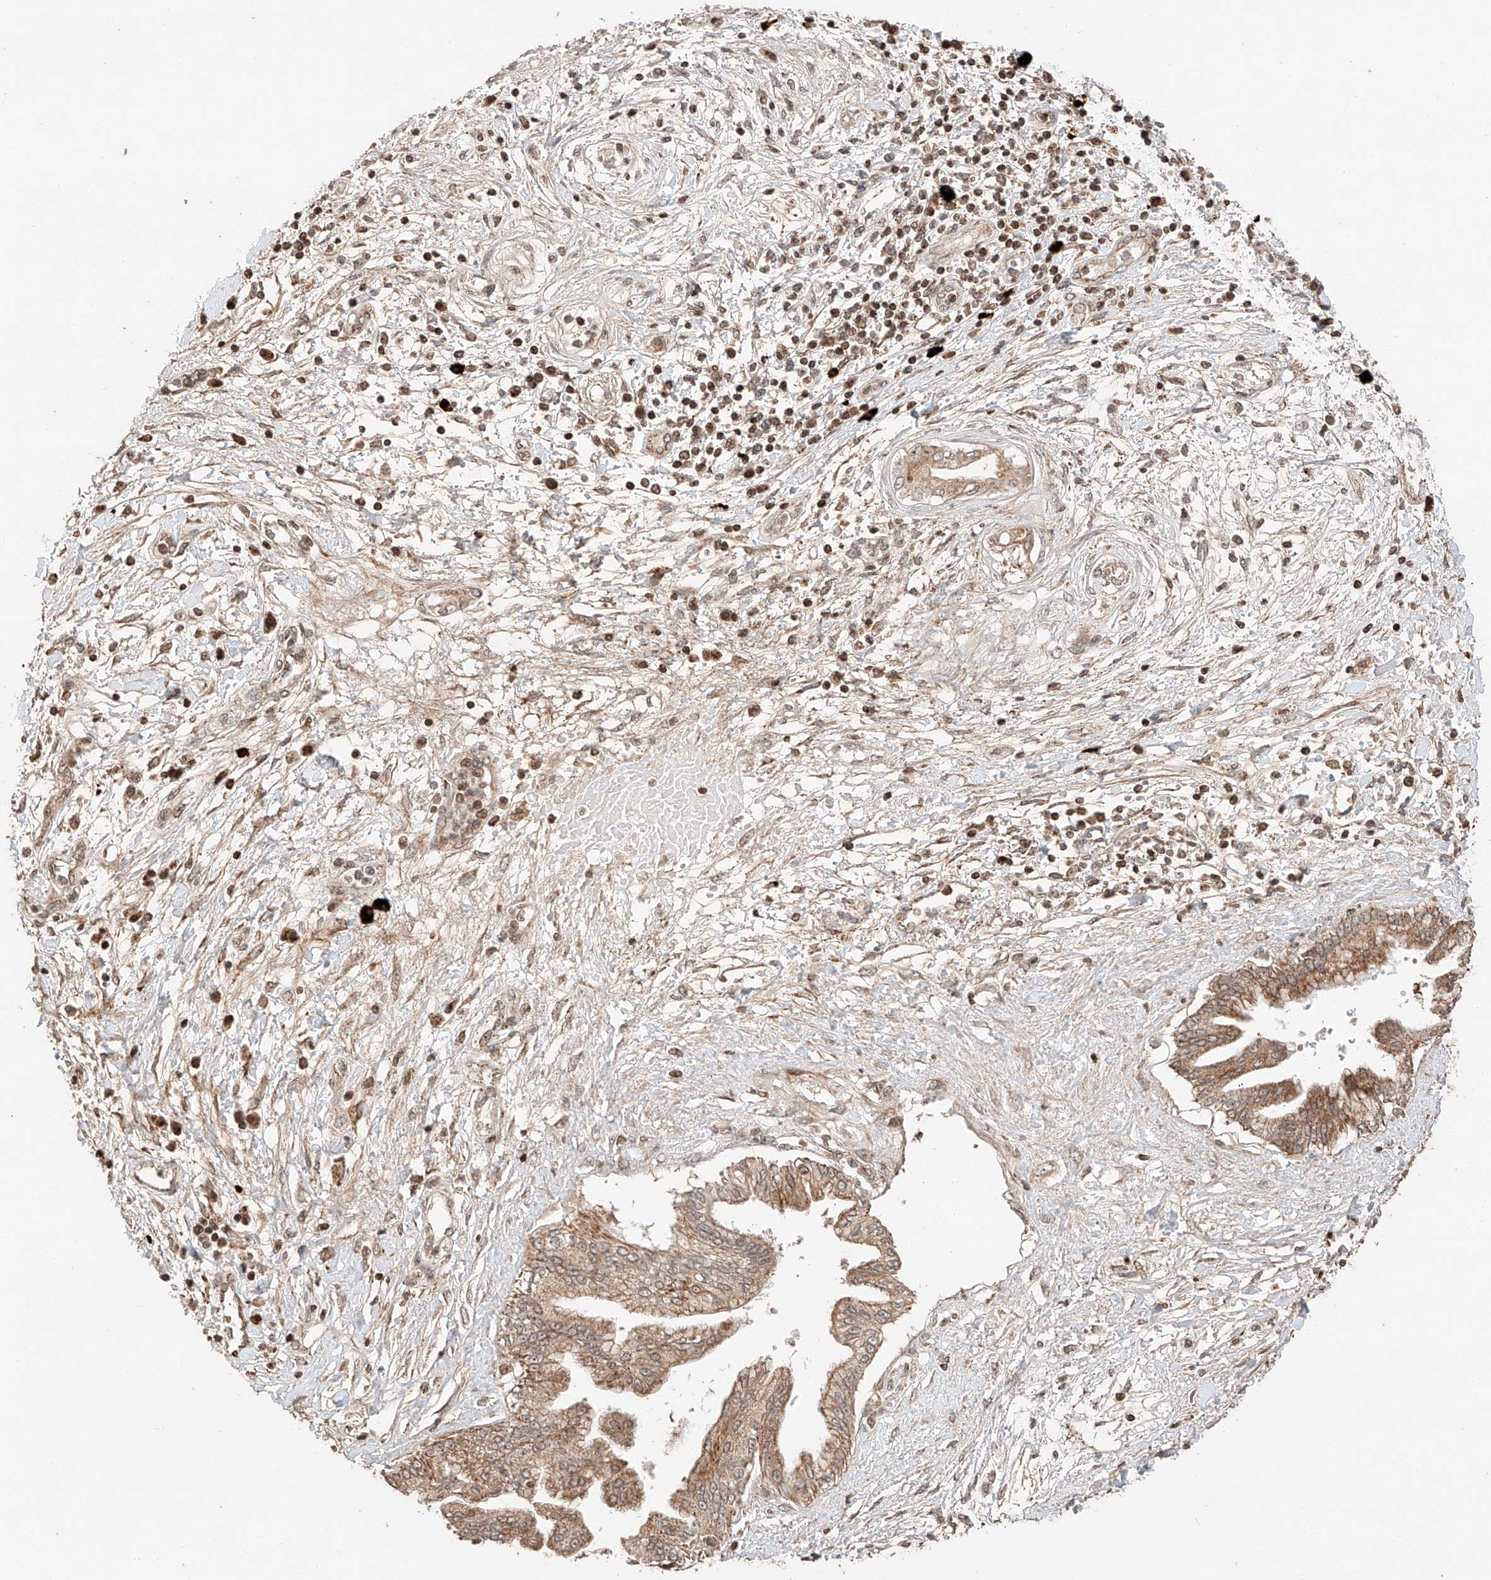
{"staining": {"intensity": "moderate", "quantity": ">75%", "location": "cytoplasmic/membranous"}, "tissue": "pancreatic cancer", "cell_type": "Tumor cells", "image_type": "cancer", "snomed": [{"axis": "morphology", "description": "Adenocarcinoma, NOS"}, {"axis": "topography", "description": "Pancreas"}], "caption": "IHC histopathology image of pancreatic adenocarcinoma stained for a protein (brown), which displays medium levels of moderate cytoplasmic/membranous positivity in about >75% of tumor cells.", "gene": "ARHGAP33", "patient": {"sex": "female", "age": 56}}